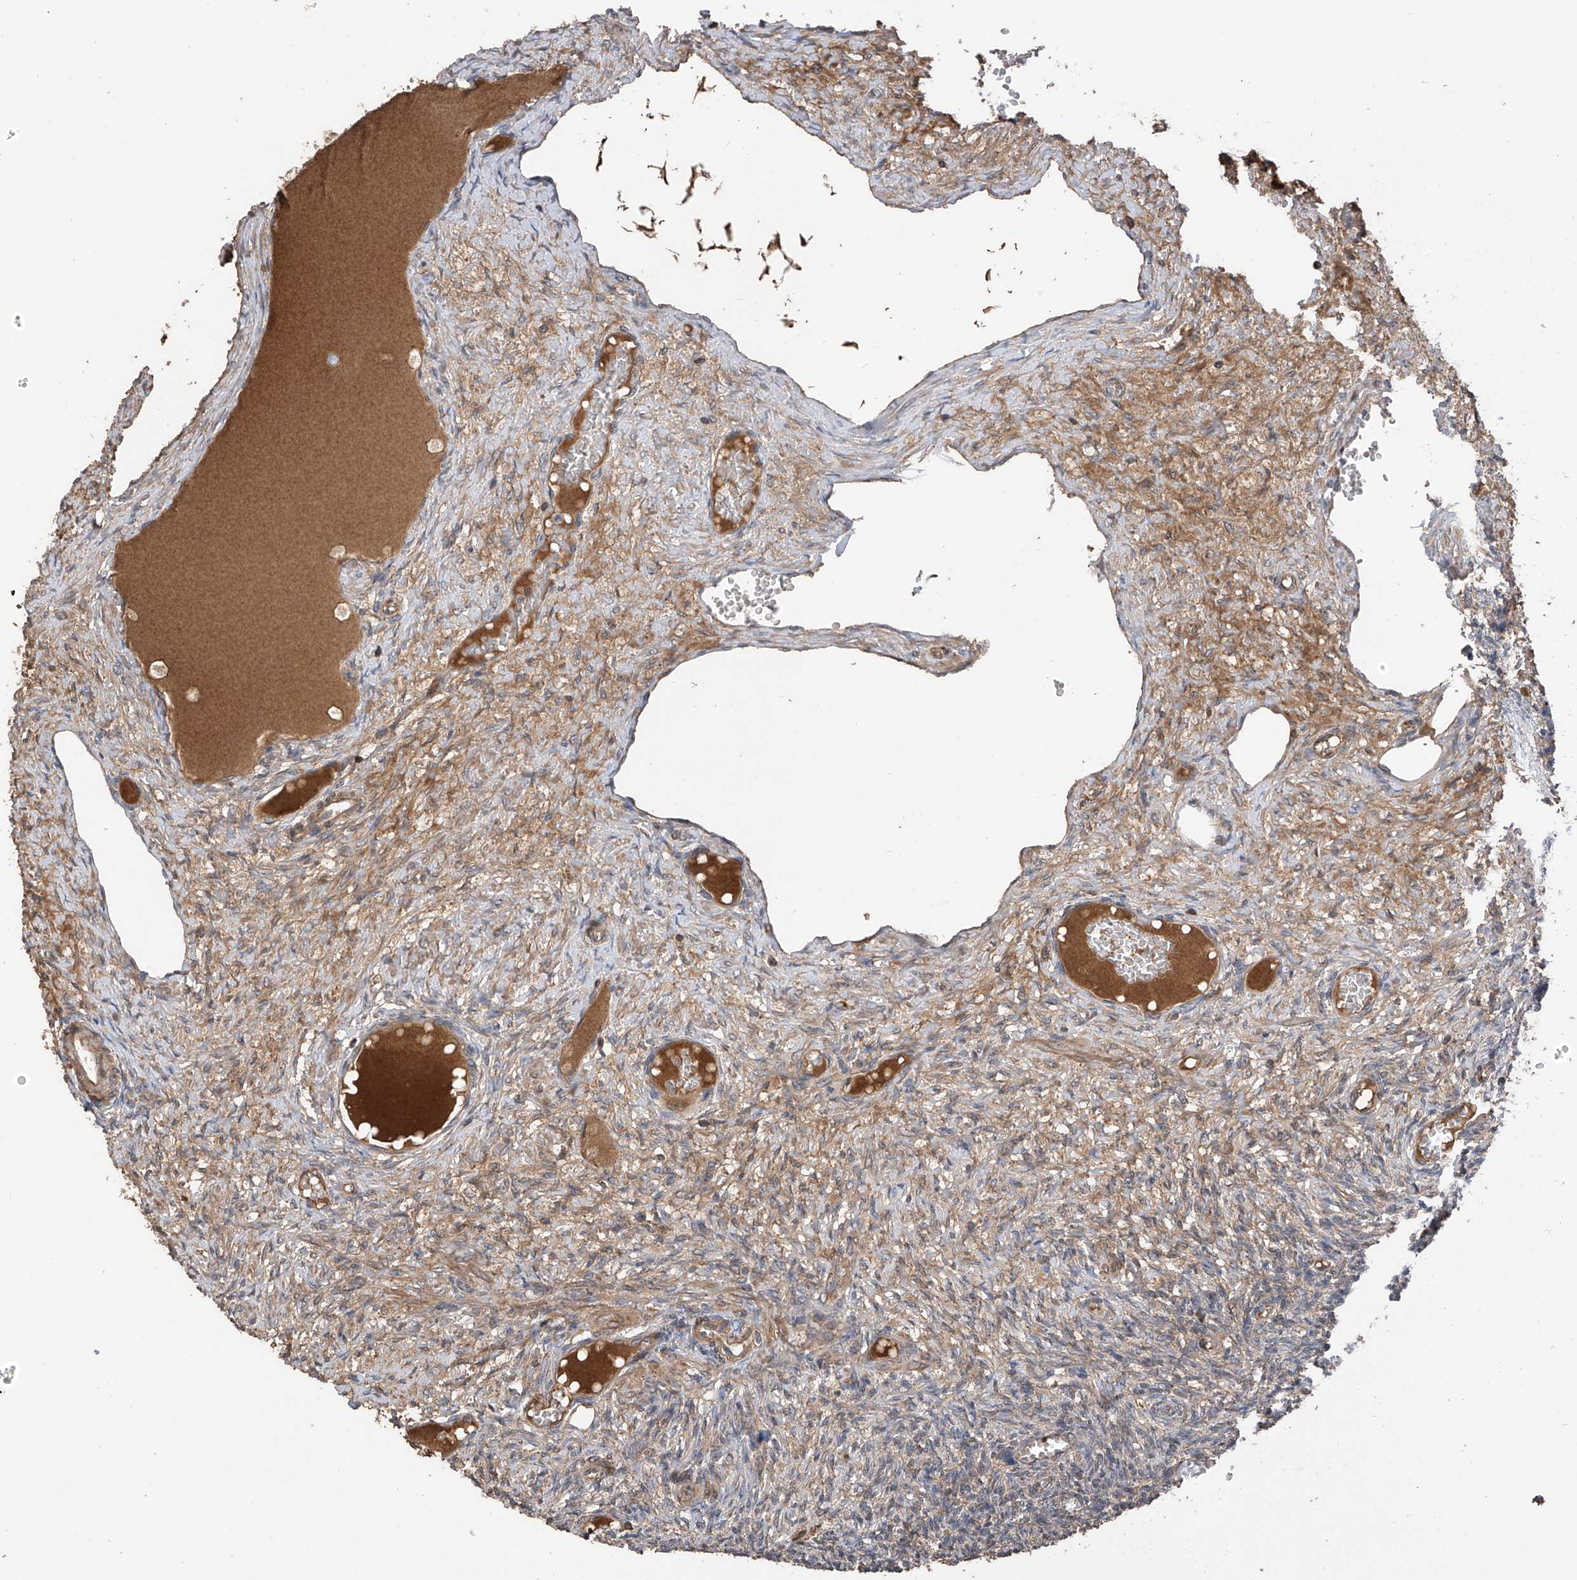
{"staining": {"intensity": "weak", "quantity": "25%-75%", "location": "cytoplasmic/membranous"}, "tissue": "ovary", "cell_type": "Ovarian stroma cells", "image_type": "normal", "snomed": [{"axis": "morphology", "description": "Normal tissue, NOS"}, {"axis": "topography", "description": "Ovary"}], "caption": "Immunohistochemistry (IHC) of benign human ovary displays low levels of weak cytoplasmic/membranous positivity in about 25%-75% of ovarian stroma cells.", "gene": "RPAIN", "patient": {"sex": "female", "age": 27}}